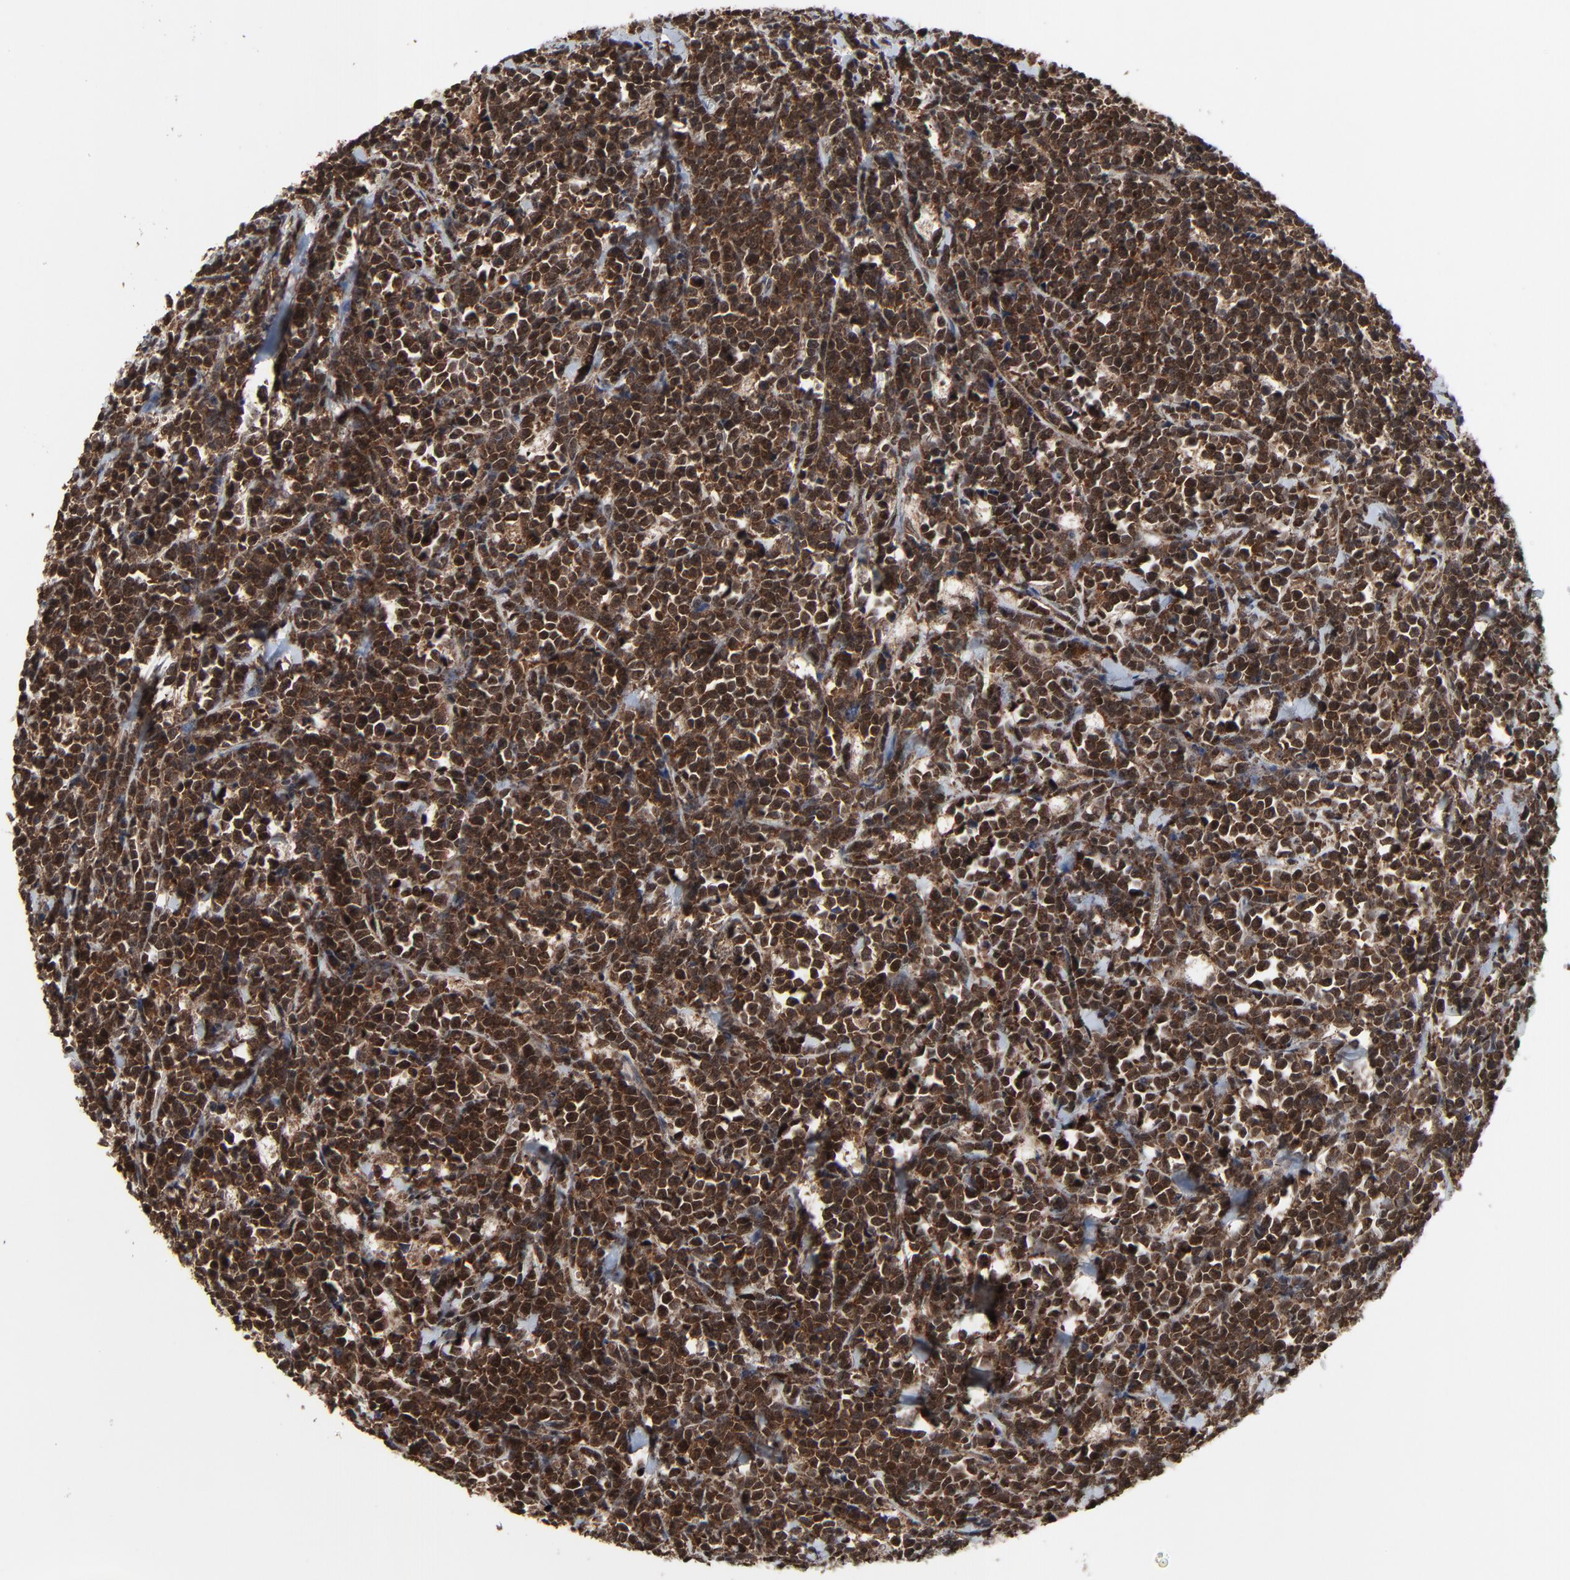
{"staining": {"intensity": "moderate", "quantity": ">75%", "location": "cytoplasmic/membranous,nuclear"}, "tissue": "lymphoma", "cell_type": "Tumor cells", "image_type": "cancer", "snomed": [{"axis": "morphology", "description": "Malignant lymphoma, non-Hodgkin's type, High grade"}, {"axis": "topography", "description": "Small intestine"}, {"axis": "topography", "description": "Colon"}], "caption": "Tumor cells demonstrate medium levels of moderate cytoplasmic/membranous and nuclear staining in approximately >75% of cells in malignant lymphoma, non-Hodgkin's type (high-grade).", "gene": "RHOJ", "patient": {"sex": "male", "age": 8}}